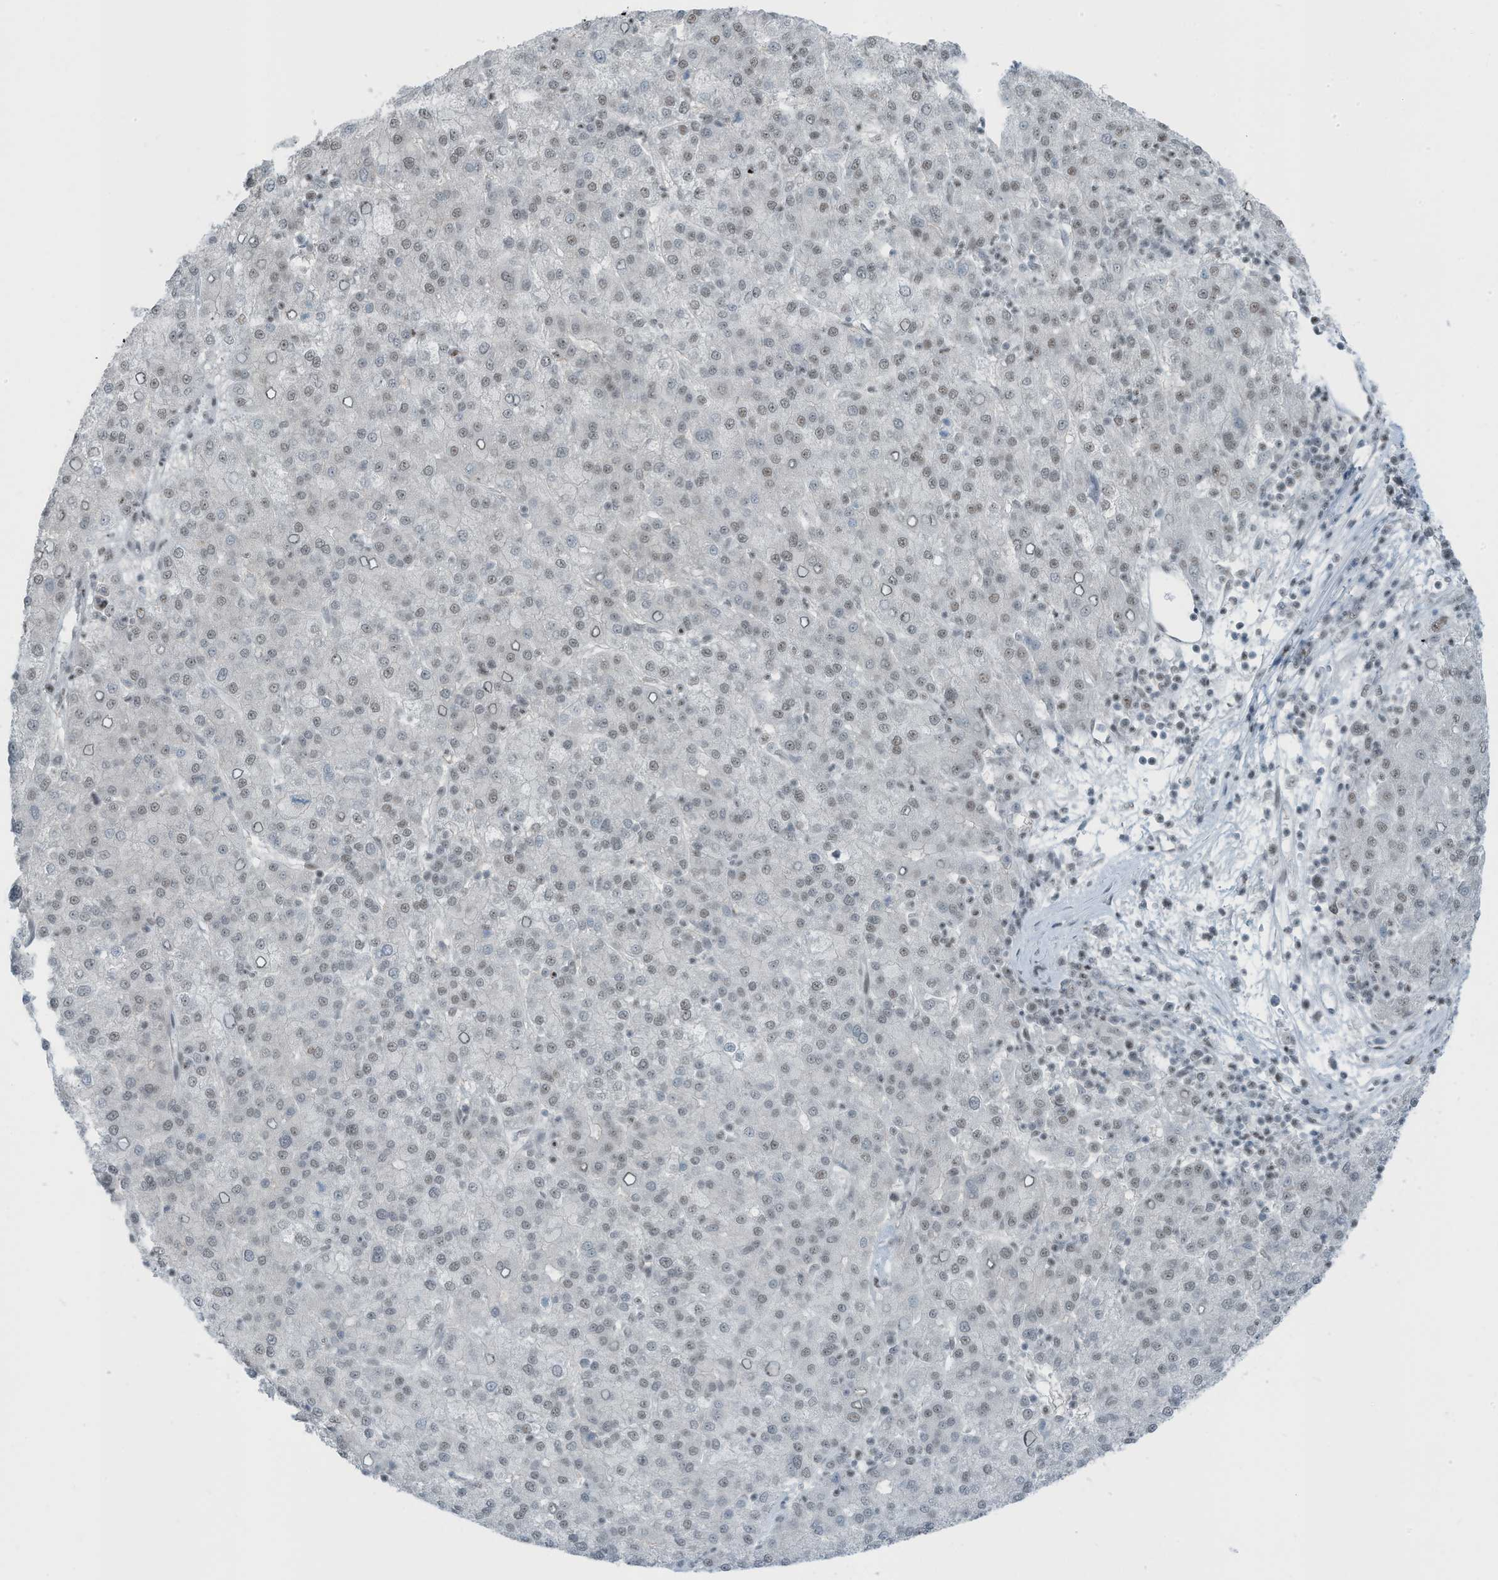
{"staining": {"intensity": "weak", "quantity": "<25%", "location": "nuclear"}, "tissue": "liver cancer", "cell_type": "Tumor cells", "image_type": "cancer", "snomed": [{"axis": "morphology", "description": "Carcinoma, Hepatocellular, NOS"}, {"axis": "topography", "description": "Liver"}], "caption": "The image shows no significant expression in tumor cells of hepatocellular carcinoma (liver).", "gene": "WRNIP1", "patient": {"sex": "female", "age": 58}}